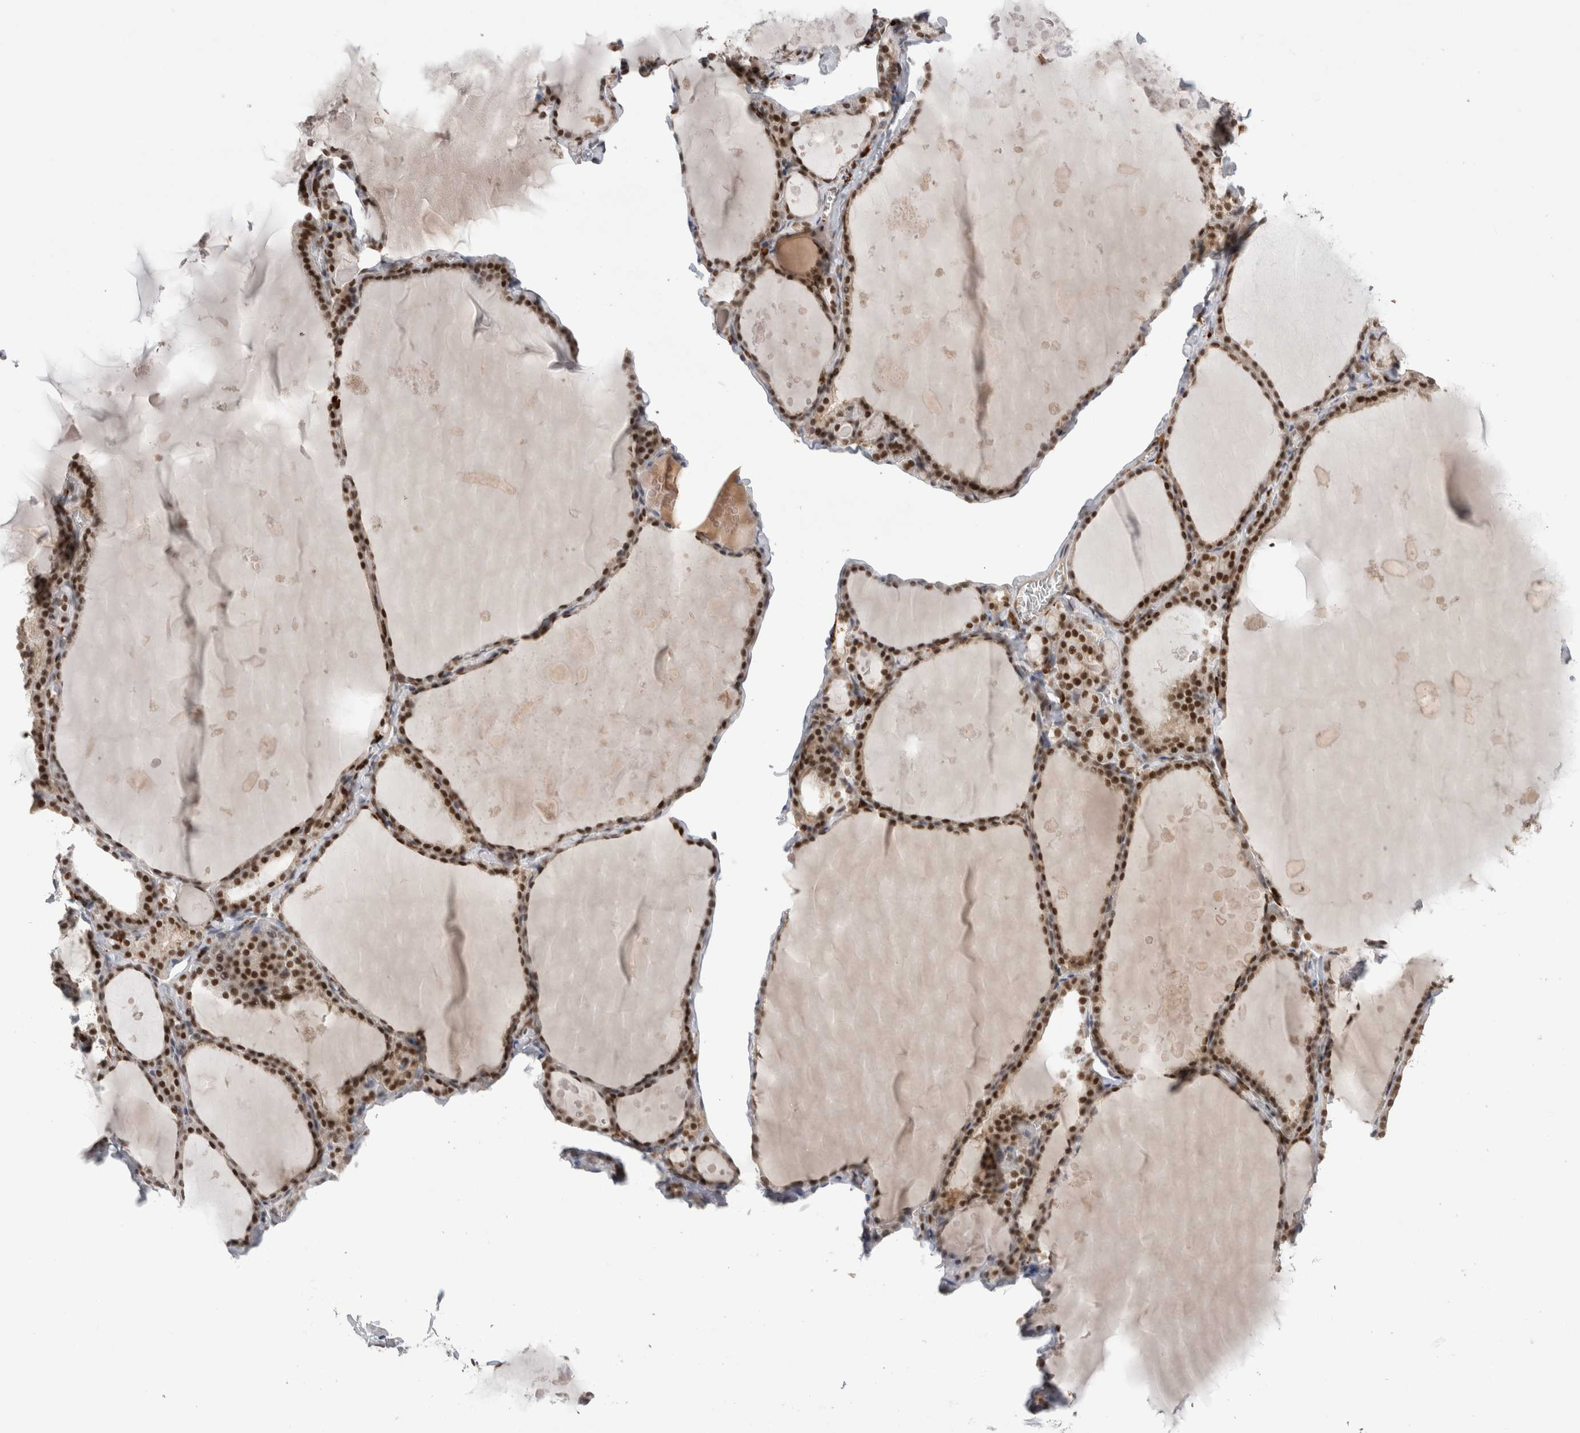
{"staining": {"intensity": "moderate", "quantity": ">75%", "location": "nuclear"}, "tissue": "thyroid gland", "cell_type": "Glandular cells", "image_type": "normal", "snomed": [{"axis": "morphology", "description": "Normal tissue, NOS"}, {"axis": "topography", "description": "Thyroid gland"}], "caption": "Glandular cells demonstrate moderate nuclear staining in approximately >75% of cells in benign thyroid gland.", "gene": "ZNF24", "patient": {"sex": "male", "age": 56}}